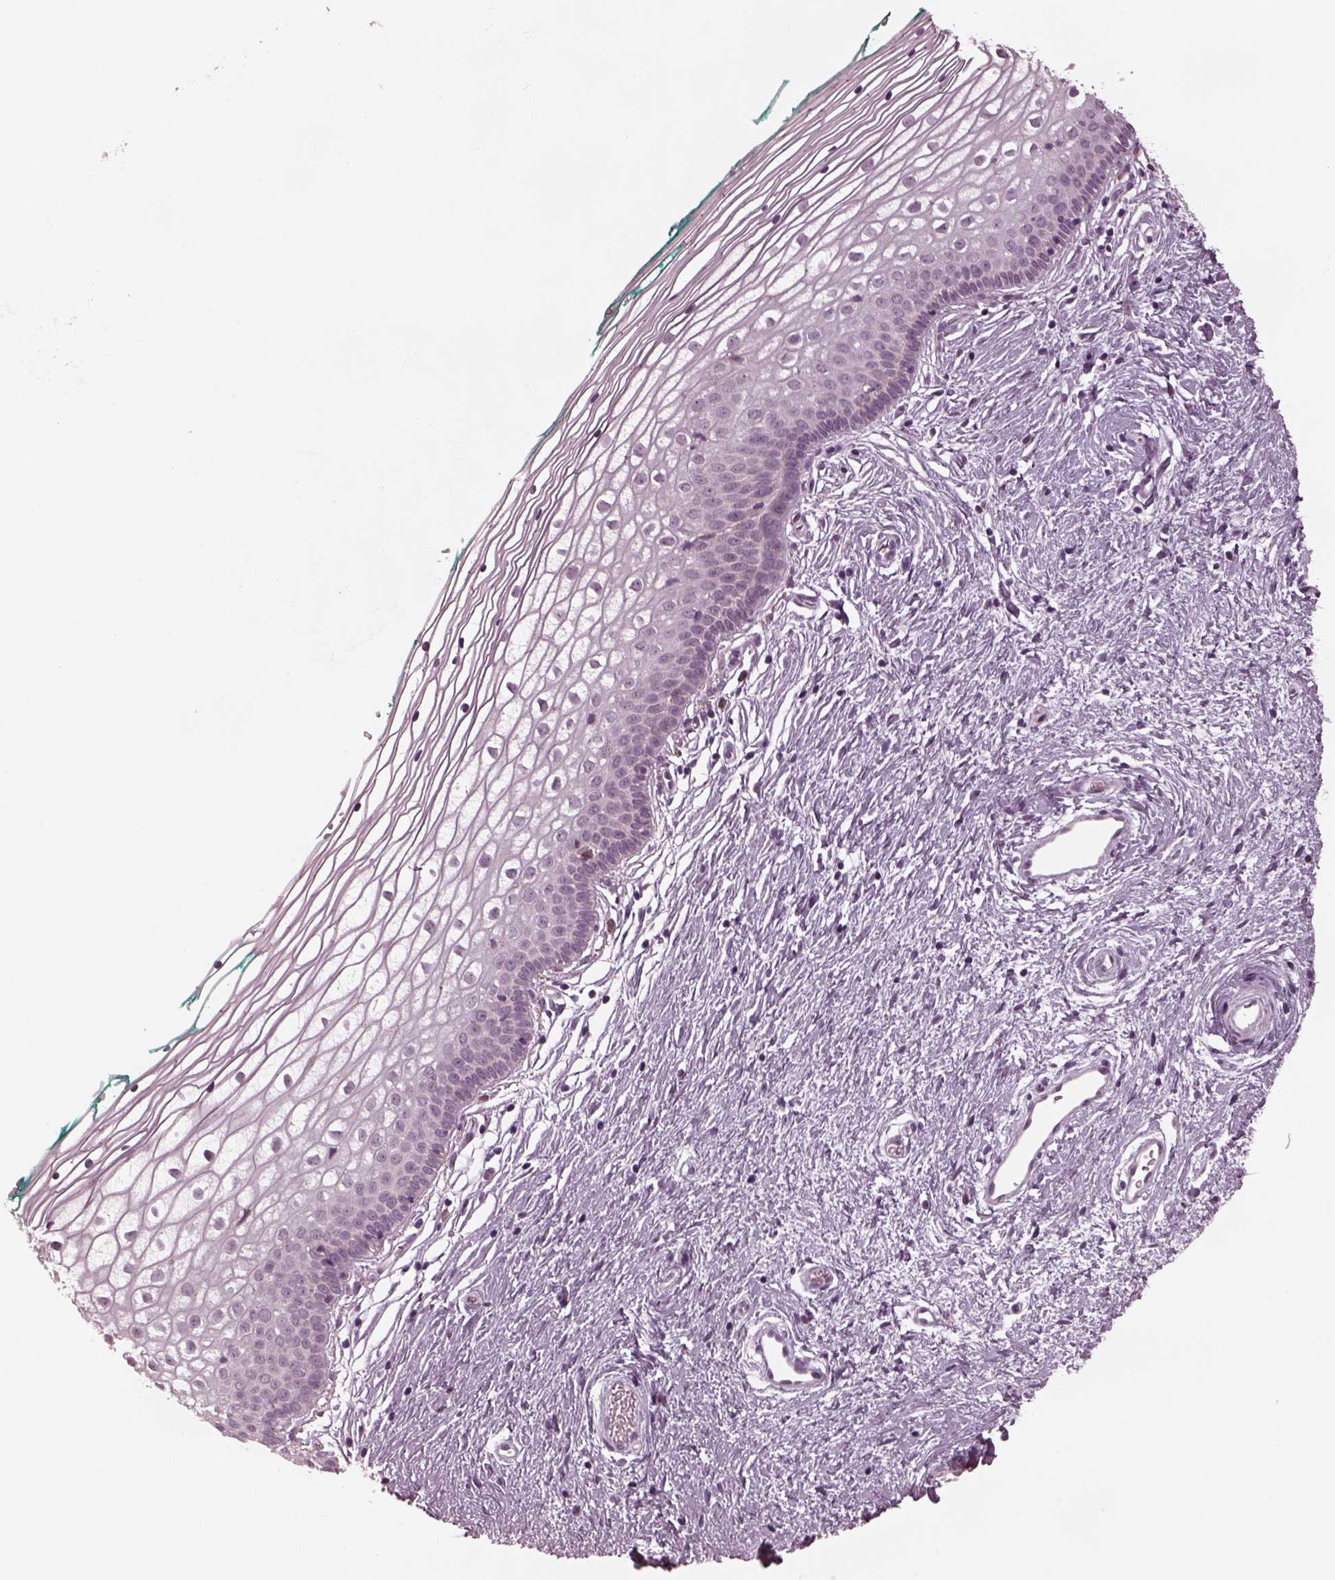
{"staining": {"intensity": "negative", "quantity": "none", "location": "none"}, "tissue": "vagina", "cell_type": "Squamous epithelial cells", "image_type": "normal", "snomed": [{"axis": "morphology", "description": "Normal tissue, NOS"}, {"axis": "topography", "description": "Vagina"}], "caption": "Vagina was stained to show a protein in brown. There is no significant expression in squamous epithelial cells. Nuclei are stained in blue.", "gene": "CELSR3", "patient": {"sex": "female", "age": 36}}